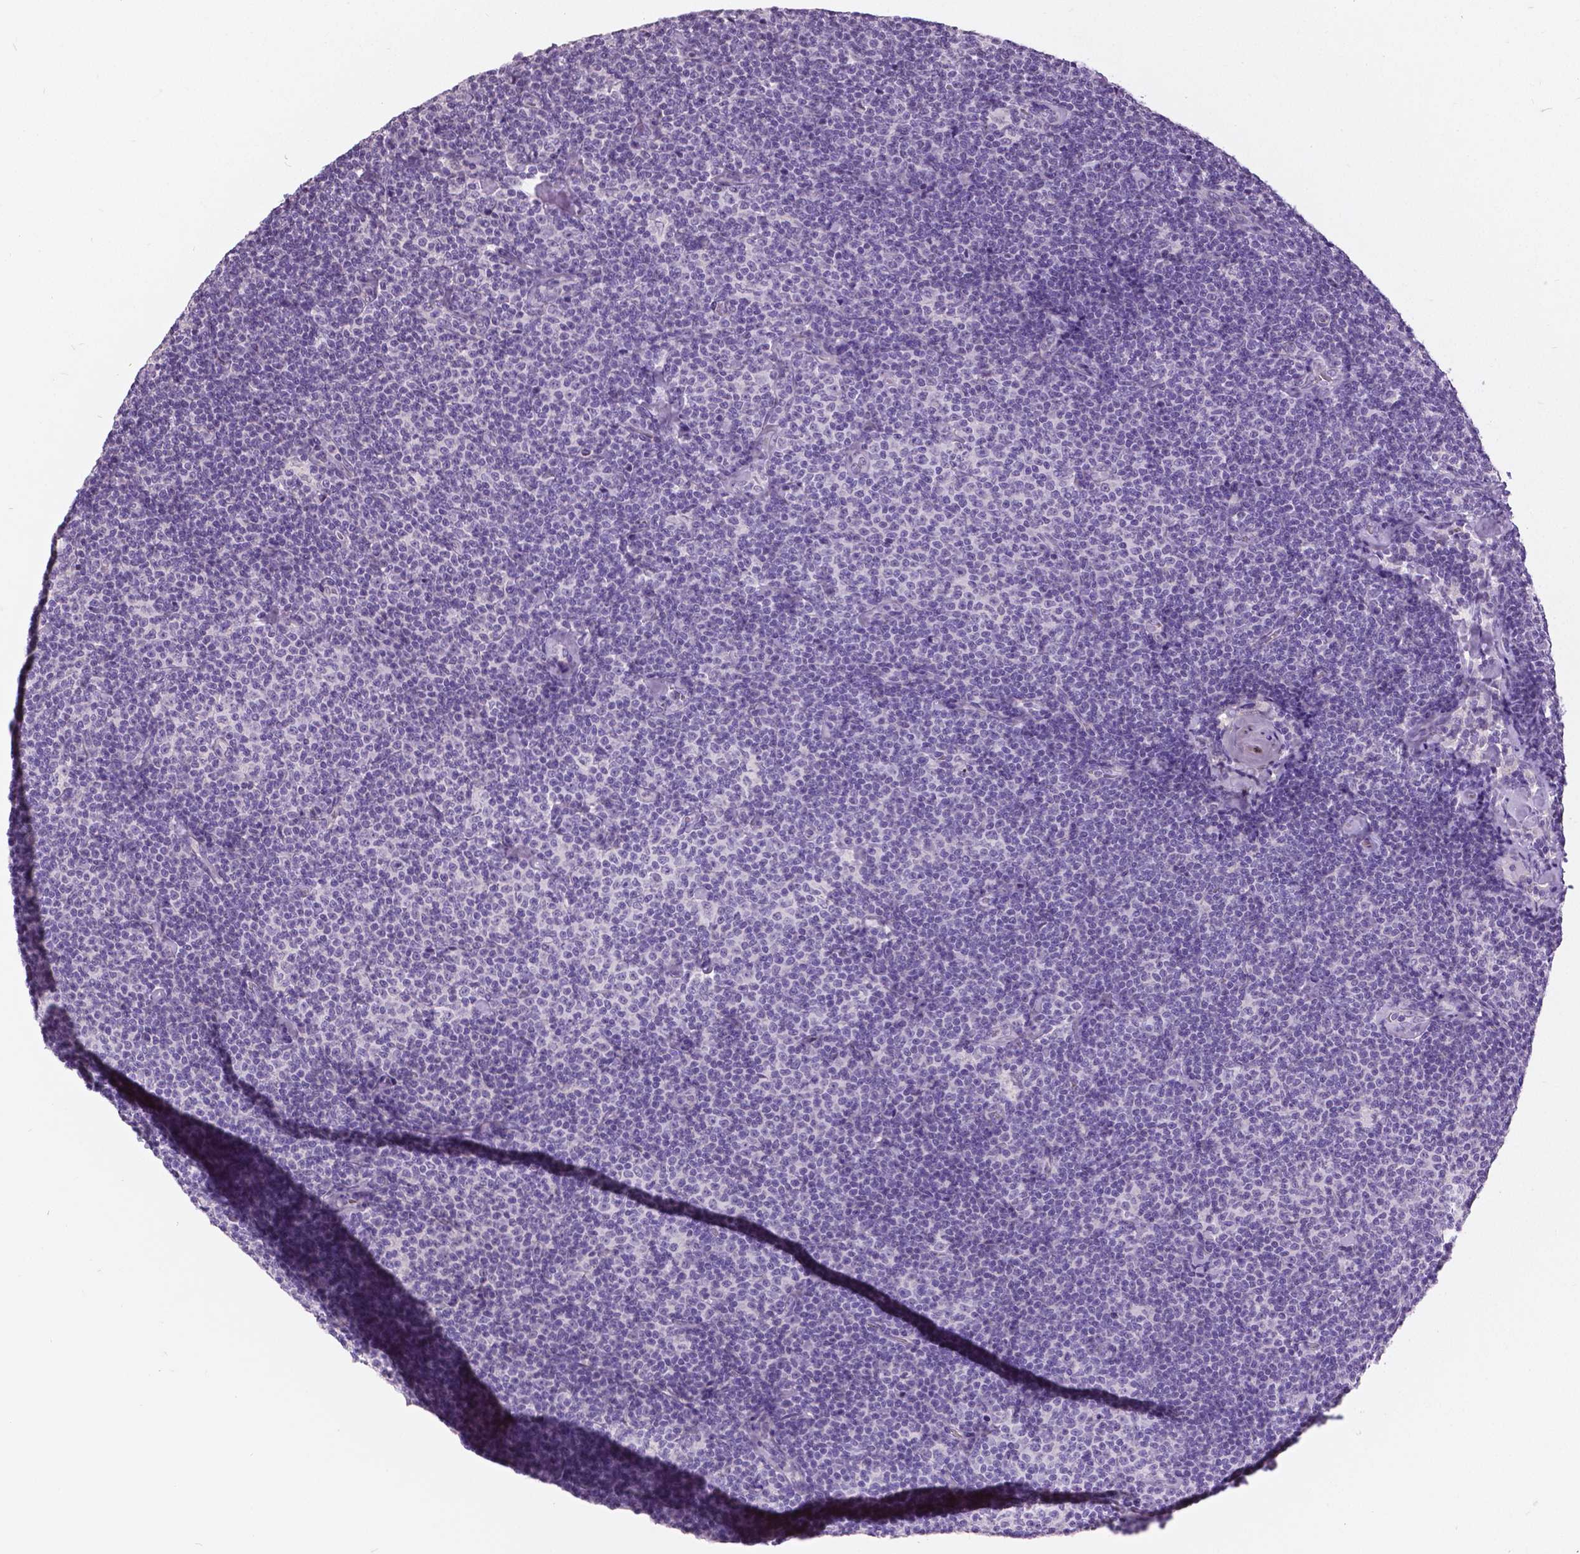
{"staining": {"intensity": "negative", "quantity": "none", "location": "none"}, "tissue": "lymphoma", "cell_type": "Tumor cells", "image_type": "cancer", "snomed": [{"axis": "morphology", "description": "Malignant lymphoma, non-Hodgkin's type, Low grade"}, {"axis": "topography", "description": "Lymph node"}], "caption": "There is no significant expression in tumor cells of lymphoma.", "gene": "GRIN2A", "patient": {"sex": "male", "age": 81}}